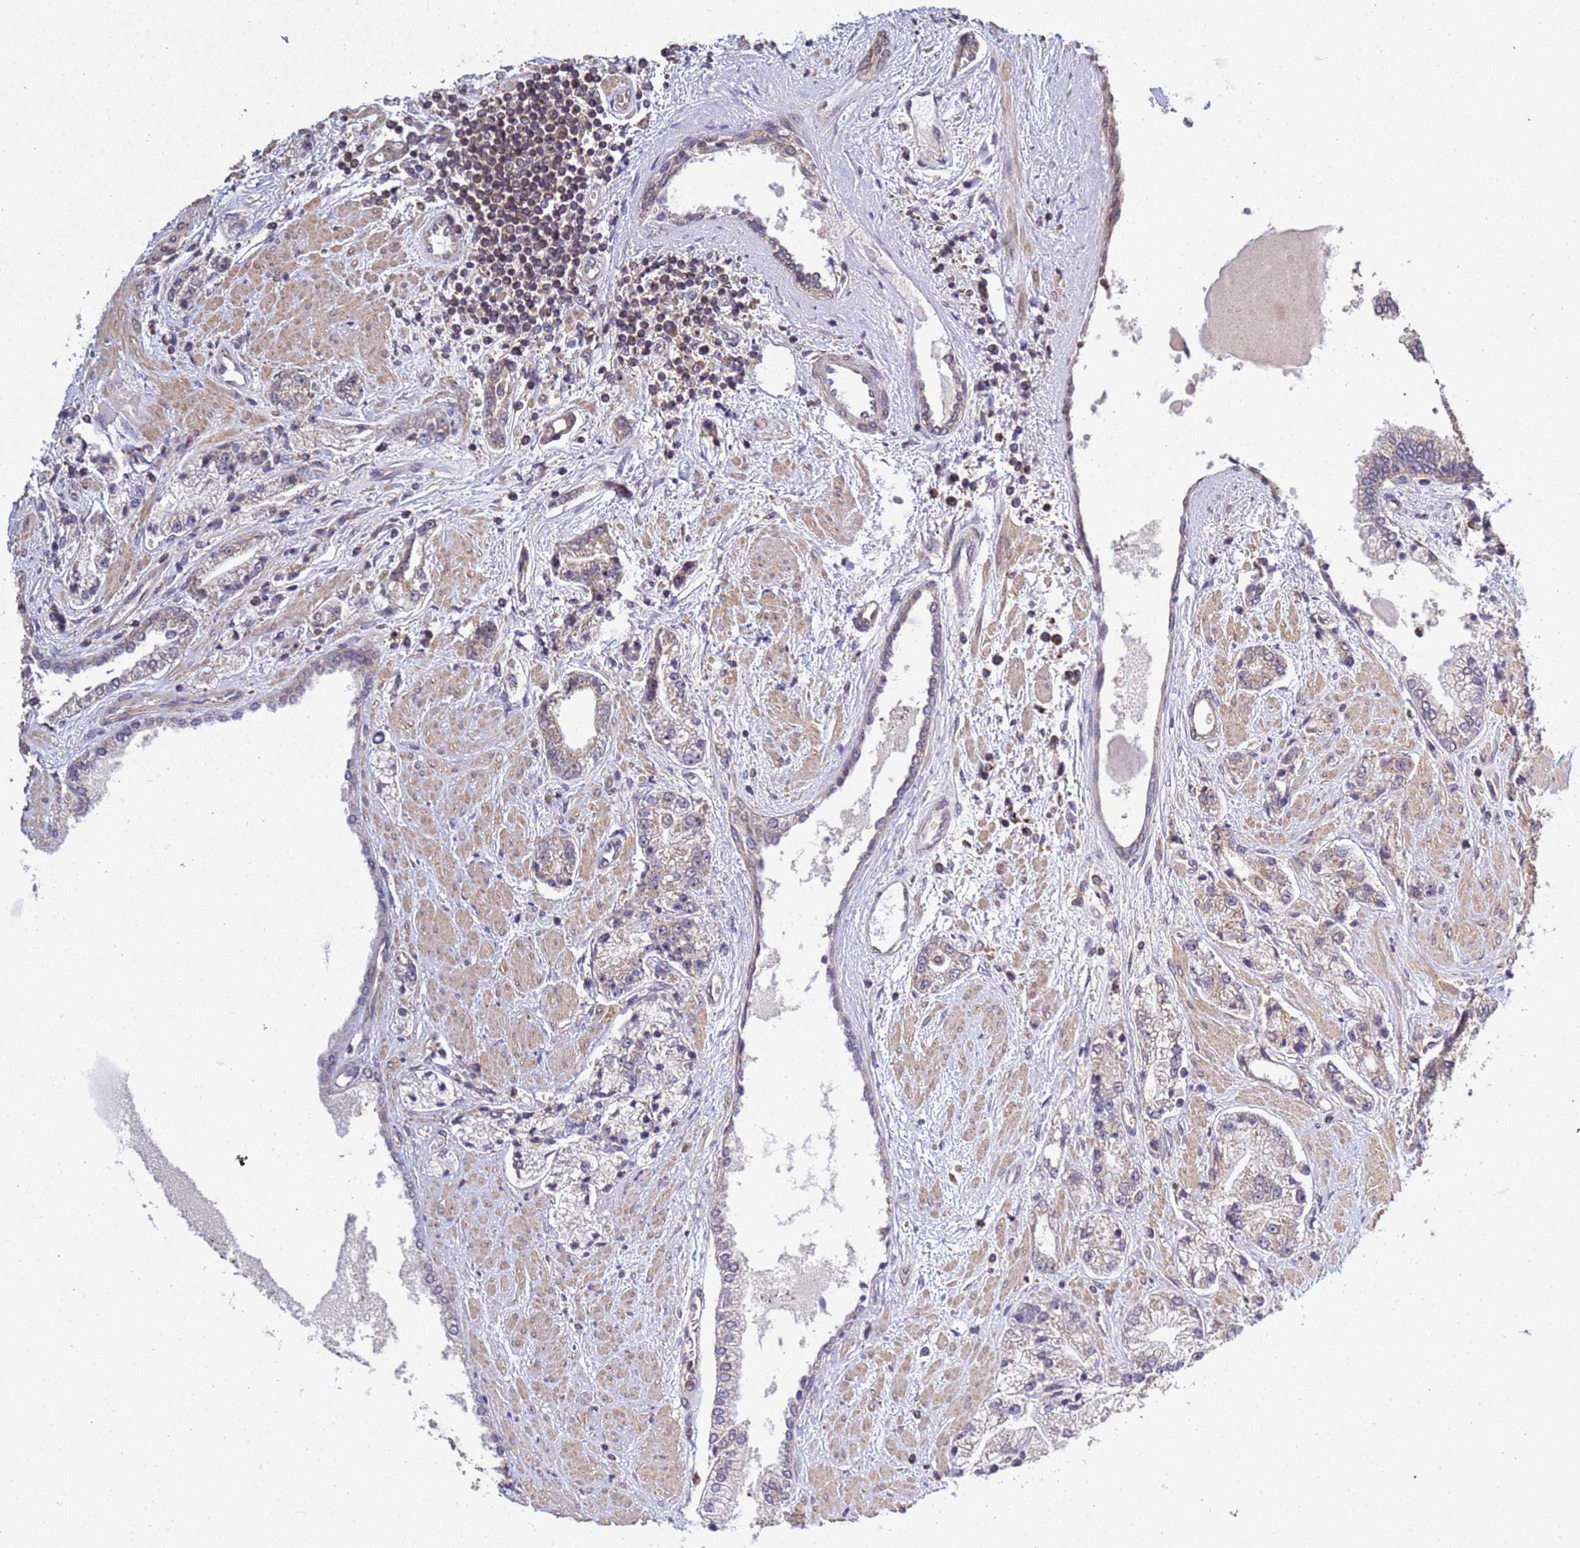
{"staining": {"intensity": "weak", "quantity": "25%-75%", "location": "cytoplasmic/membranous"}, "tissue": "prostate cancer", "cell_type": "Tumor cells", "image_type": "cancer", "snomed": [{"axis": "morphology", "description": "Adenocarcinoma, High grade"}, {"axis": "topography", "description": "Prostate"}], "caption": "Immunohistochemical staining of prostate cancer (adenocarcinoma (high-grade)) reveals weak cytoplasmic/membranous protein staining in about 25%-75% of tumor cells.", "gene": "P2RX7", "patient": {"sex": "male", "age": 67}}